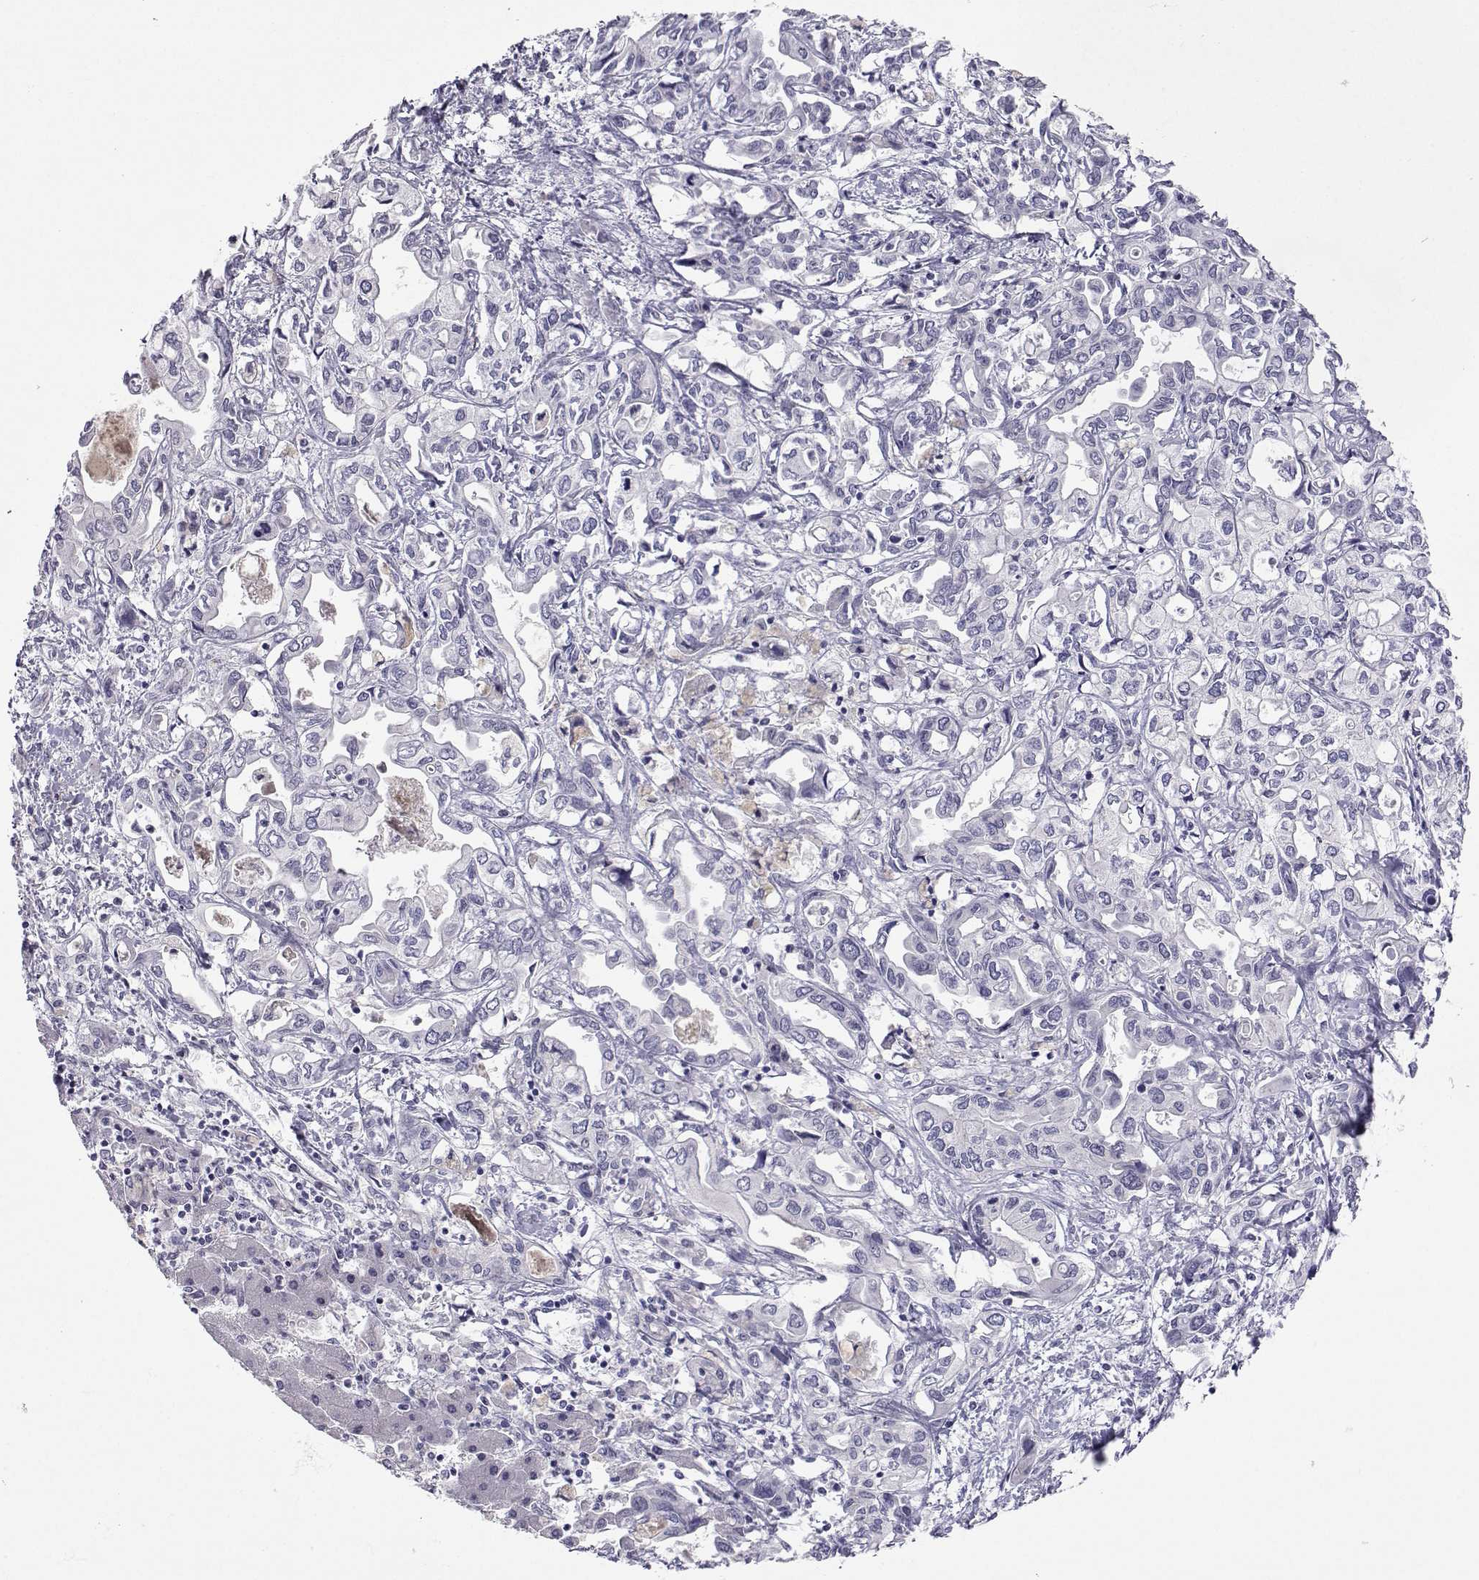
{"staining": {"intensity": "negative", "quantity": "none", "location": "none"}, "tissue": "liver cancer", "cell_type": "Tumor cells", "image_type": "cancer", "snomed": [{"axis": "morphology", "description": "Cholangiocarcinoma"}, {"axis": "topography", "description": "Liver"}], "caption": "DAB immunohistochemical staining of liver cancer (cholangiocarcinoma) shows no significant expression in tumor cells. (DAB immunohistochemistry, high magnification).", "gene": "SLC6A3", "patient": {"sex": "female", "age": 64}}